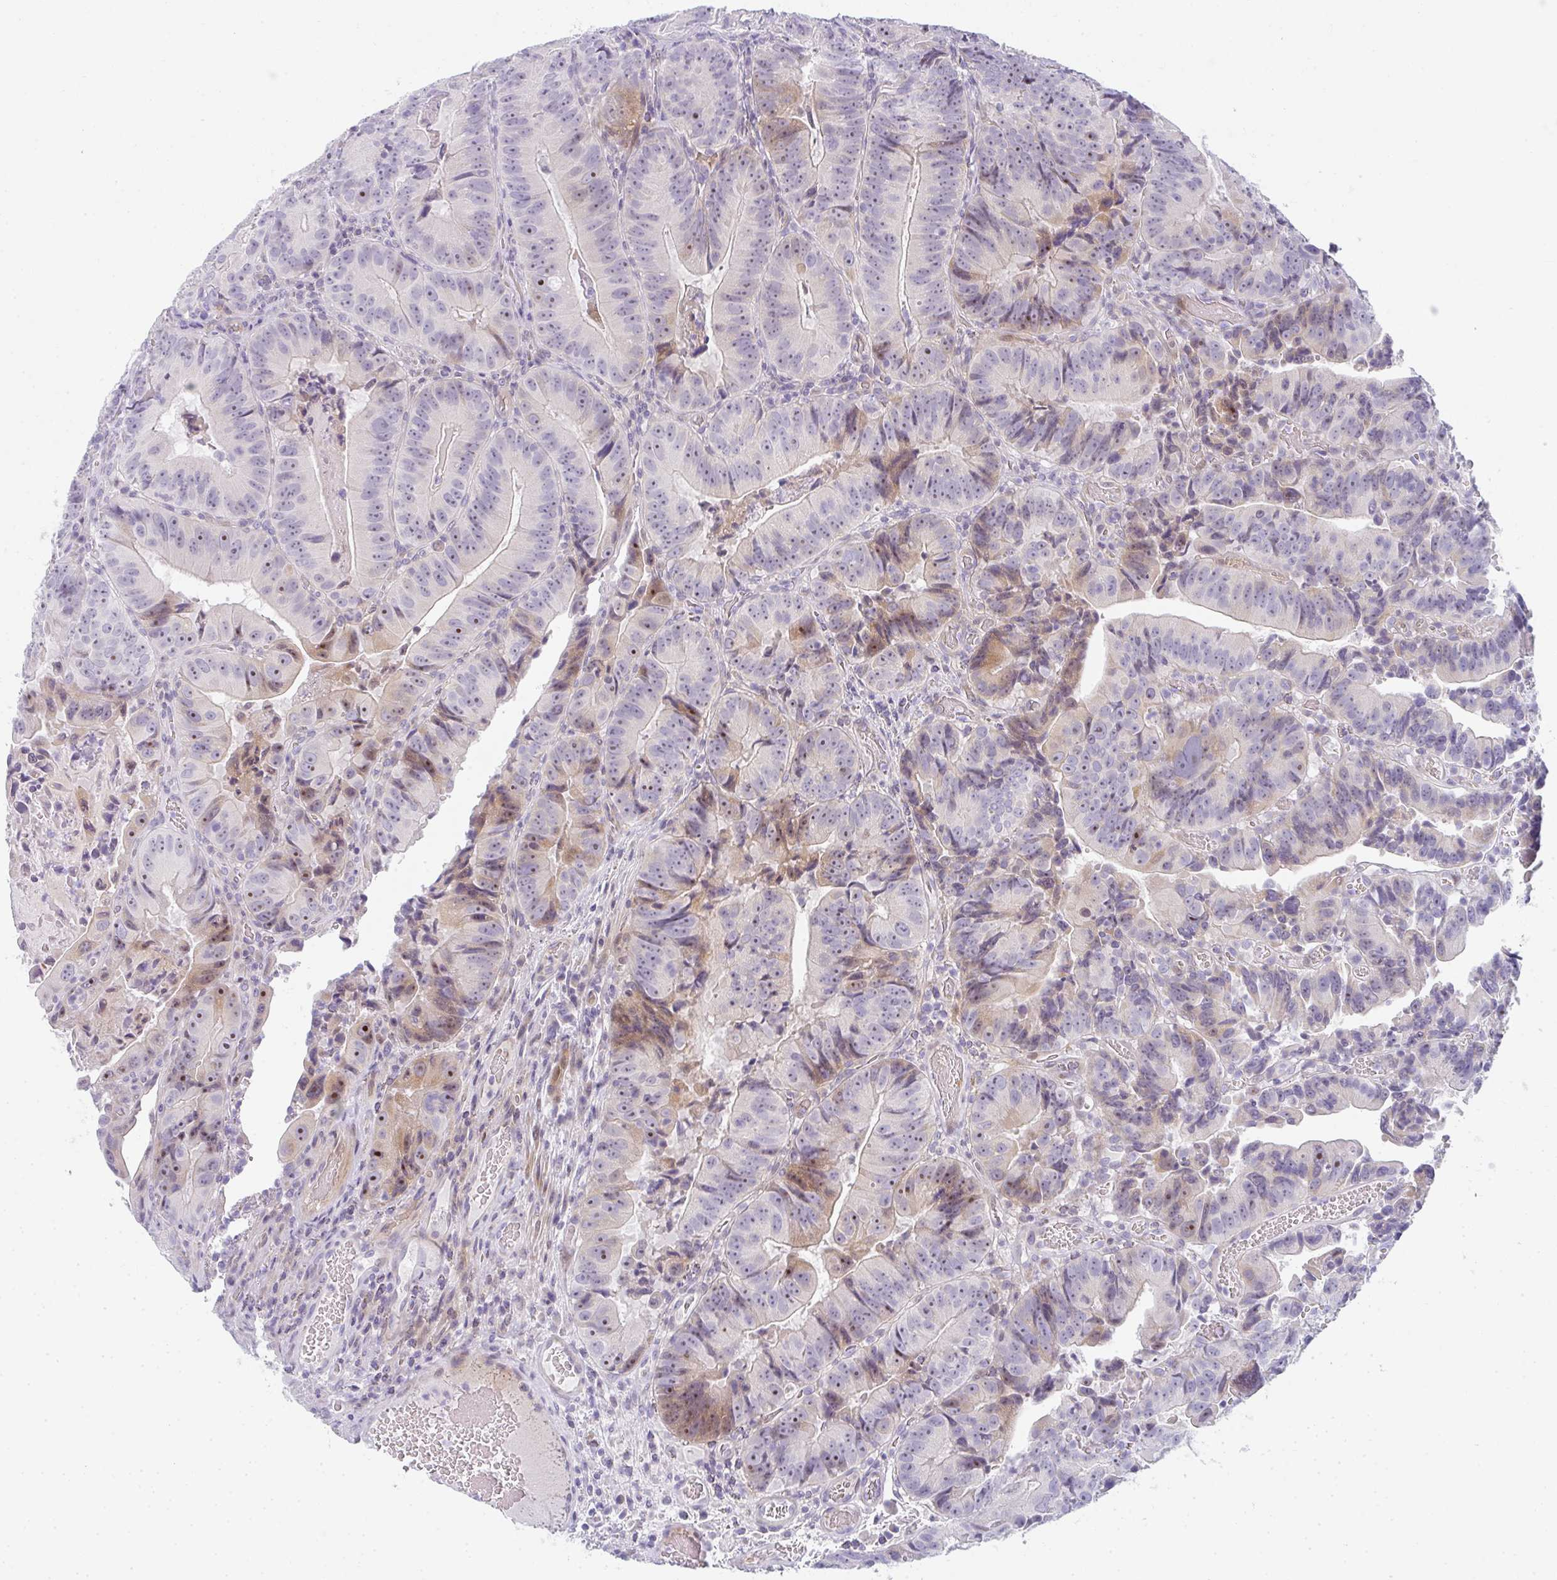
{"staining": {"intensity": "moderate", "quantity": "25%-75%", "location": "cytoplasmic/membranous,nuclear"}, "tissue": "colorectal cancer", "cell_type": "Tumor cells", "image_type": "cancer", "snomed": [{"axis": "morphology", "description": "Adenocarcinoma, NOS"}, {"axis": "topography", "description": "Colon"}], "caption": "Brown immunohistochemical staining in adenocarcinoma (colorectal) demonstrates moderate cytoplasmic/membranous and nuclear staining in about 25%-75% of tumor cells.", "gene": "NEU2", "patient": {"sex": "female", "age": 86}}